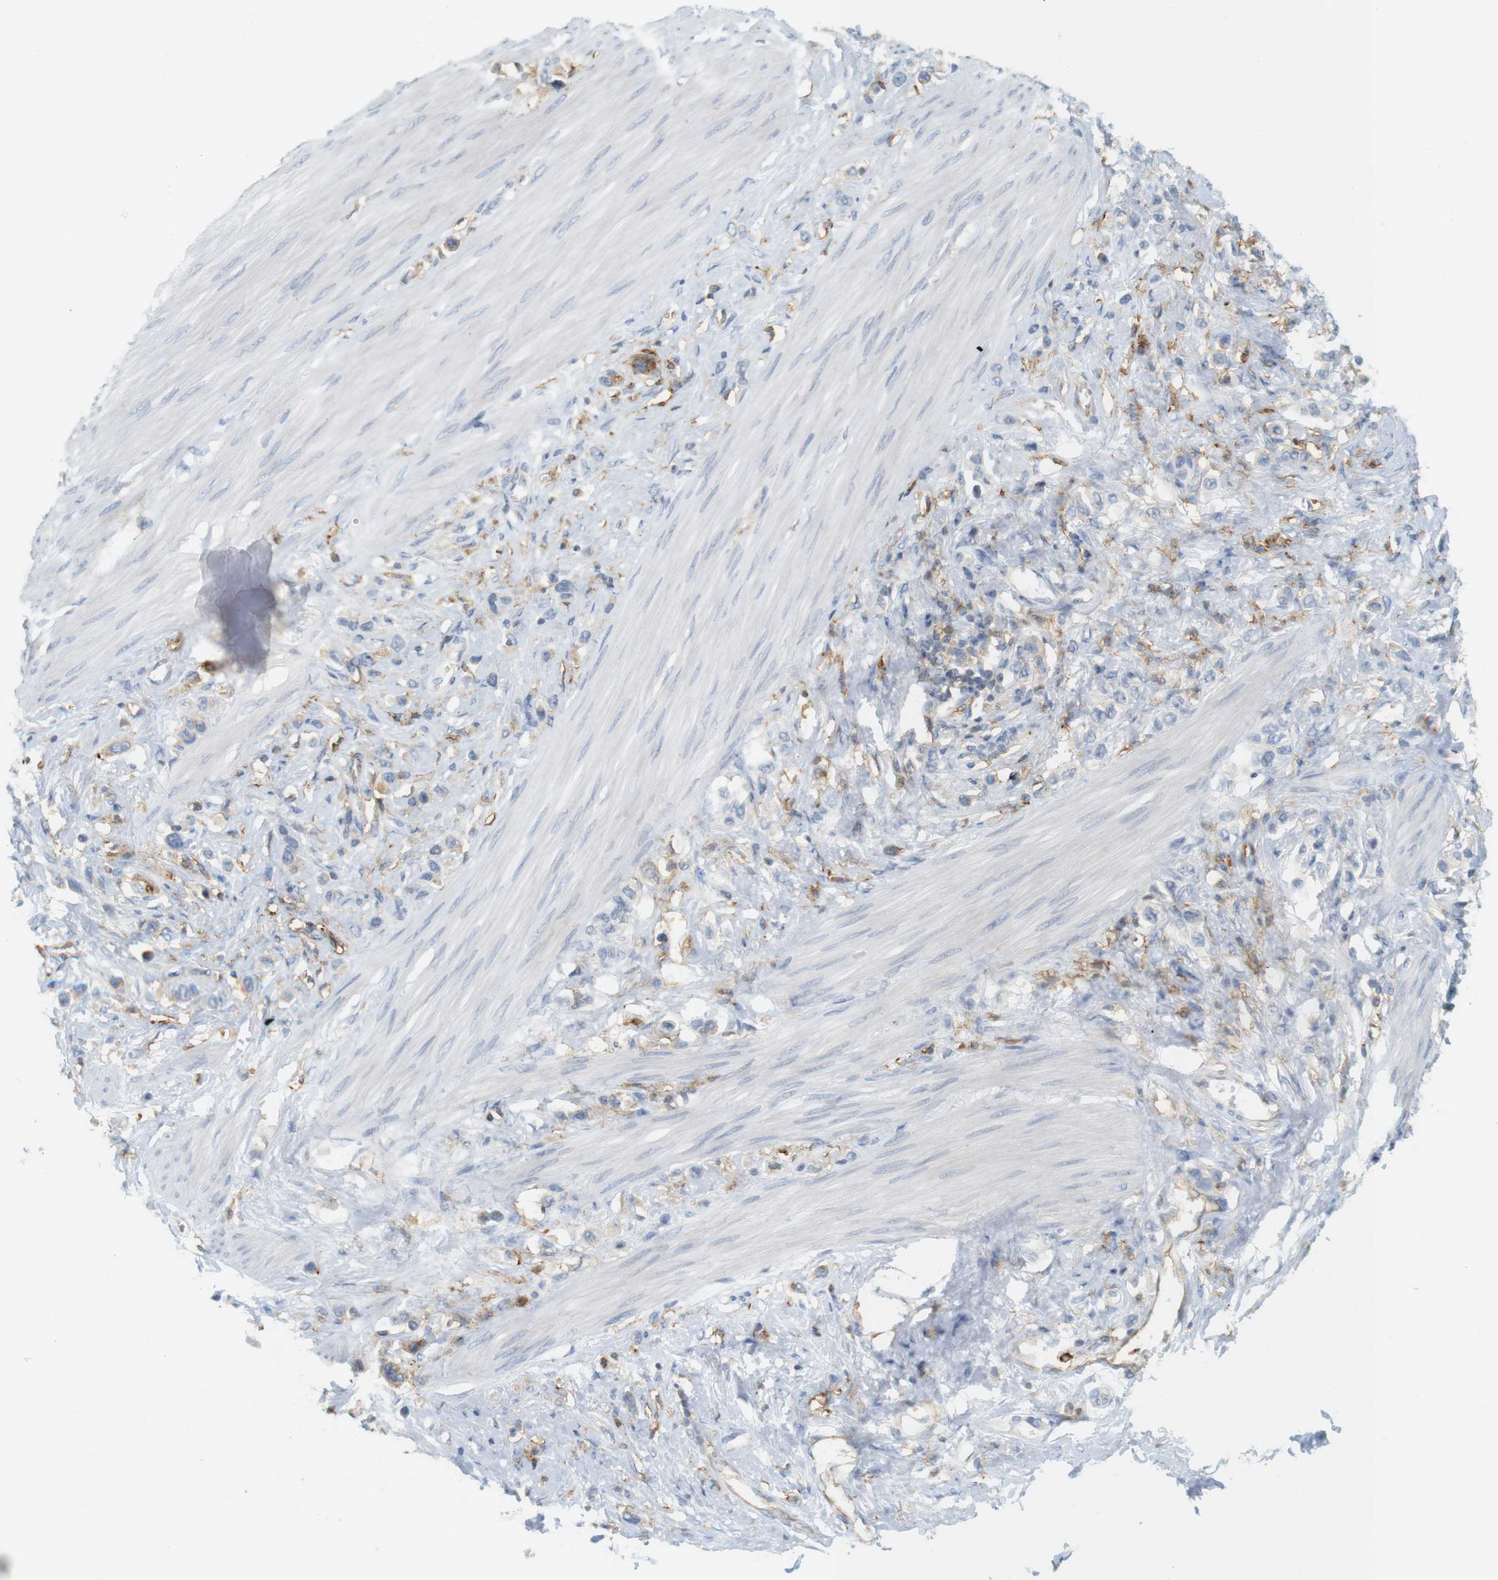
{"staining": {"intensity": "negative", "quantity": "none", "location": "none"}, "tissue": "stomach cancer", "cell_type": "Tumor cells", "image_type": "cancer", "snomed": [{"axis": "morphology", "description": "Adenocarcinoma, NOS"}, {"axis": "topography", "description": "Stomach"}], "caption": "High power microscopy histopathology image of an IHC micrograph of adenocarcinoma (stomach), revealing no significant staining in tumor cells.", "gene": "SIRPA", "patient": {"sex": "female", "age": 65}}